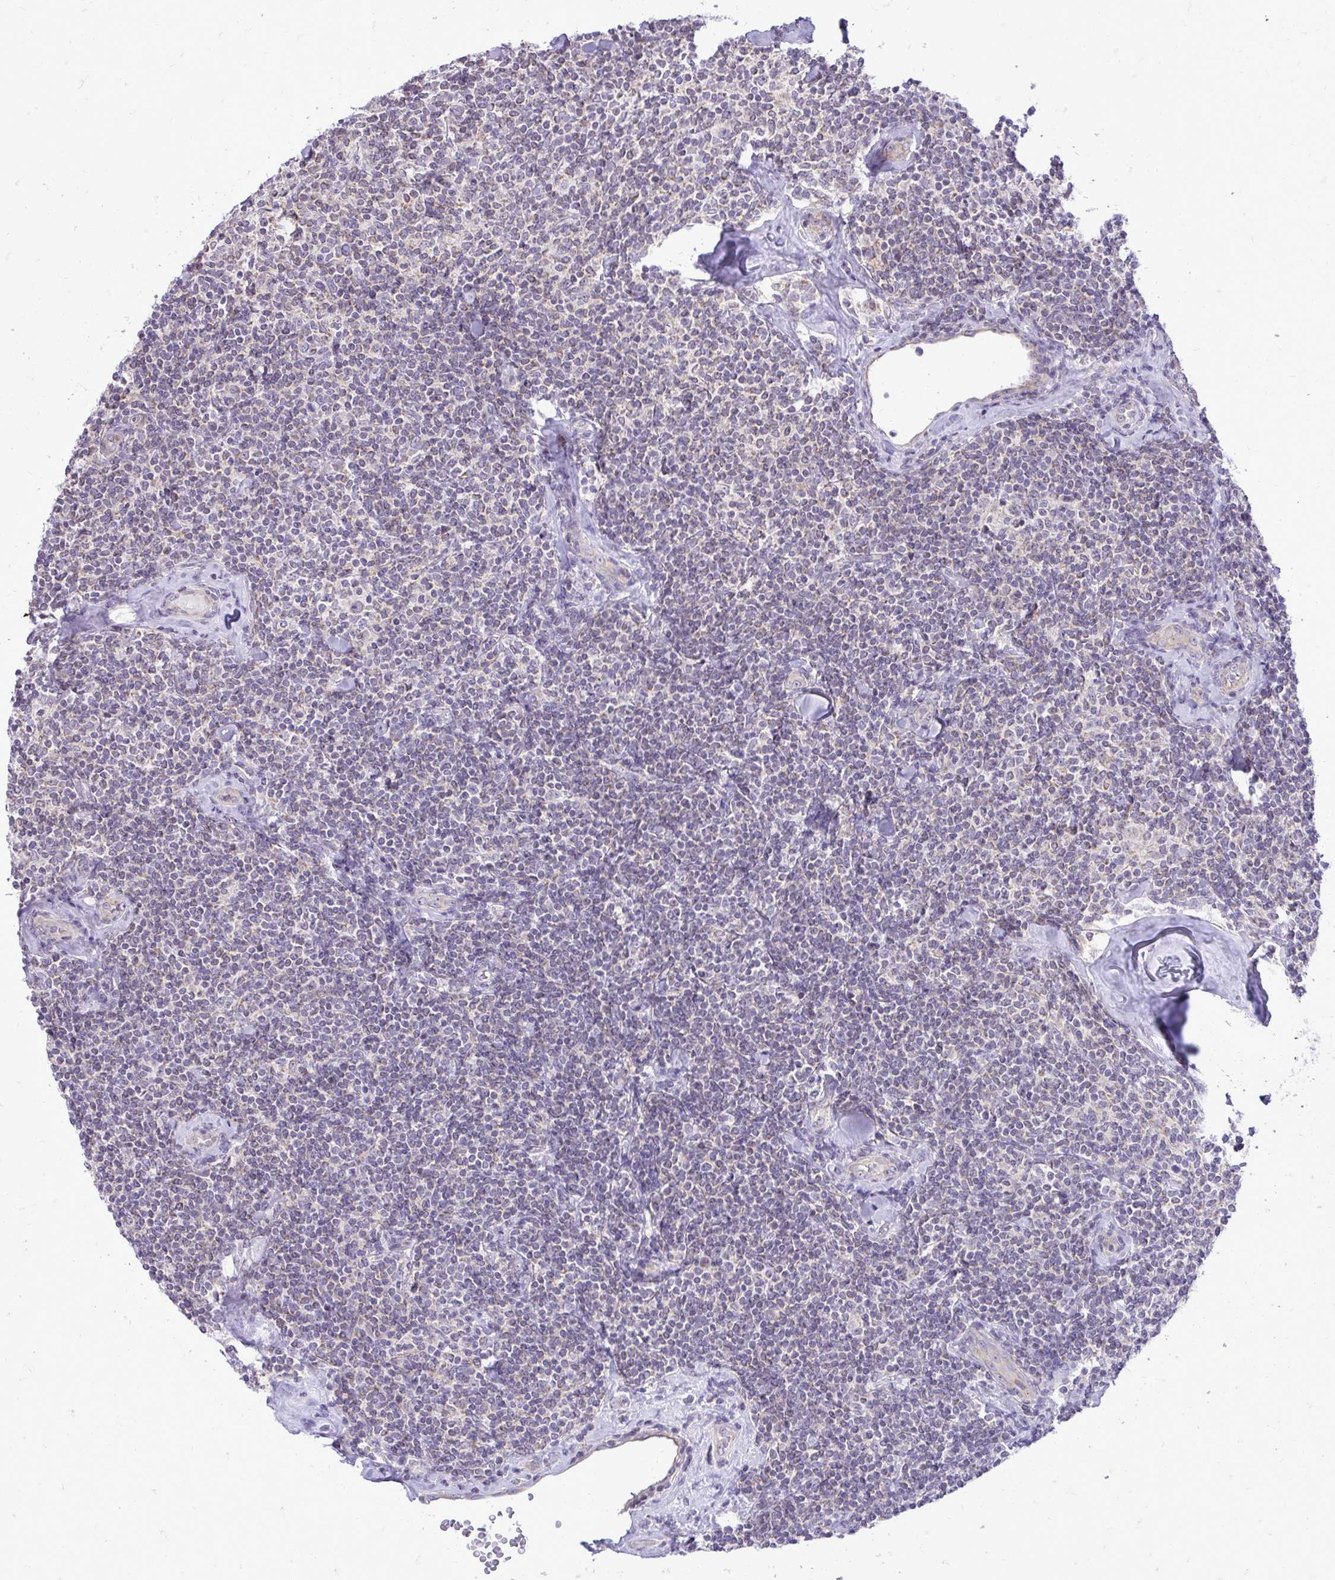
{"staining": {"intensity": "negative", "quantity": "none", "location": "none"}, "tissue": "lymphoma", "cell_type": "Tumor cells", "image_type": "cancer", "snomed": [{"axis": "morphology", "description": "Malignant lymphoma, non-Hodgkin's type, Low grade"}, {"axis": "topography", "description": "Lymph node"}], "caption": "Photomicrograph shows no protein staining in tumor cells of low-grade malignant lymphoma, non-Hodgkin's type tissue.", "gene": "SPTBN2", "patient": {"sex": "female", "age": 56}}